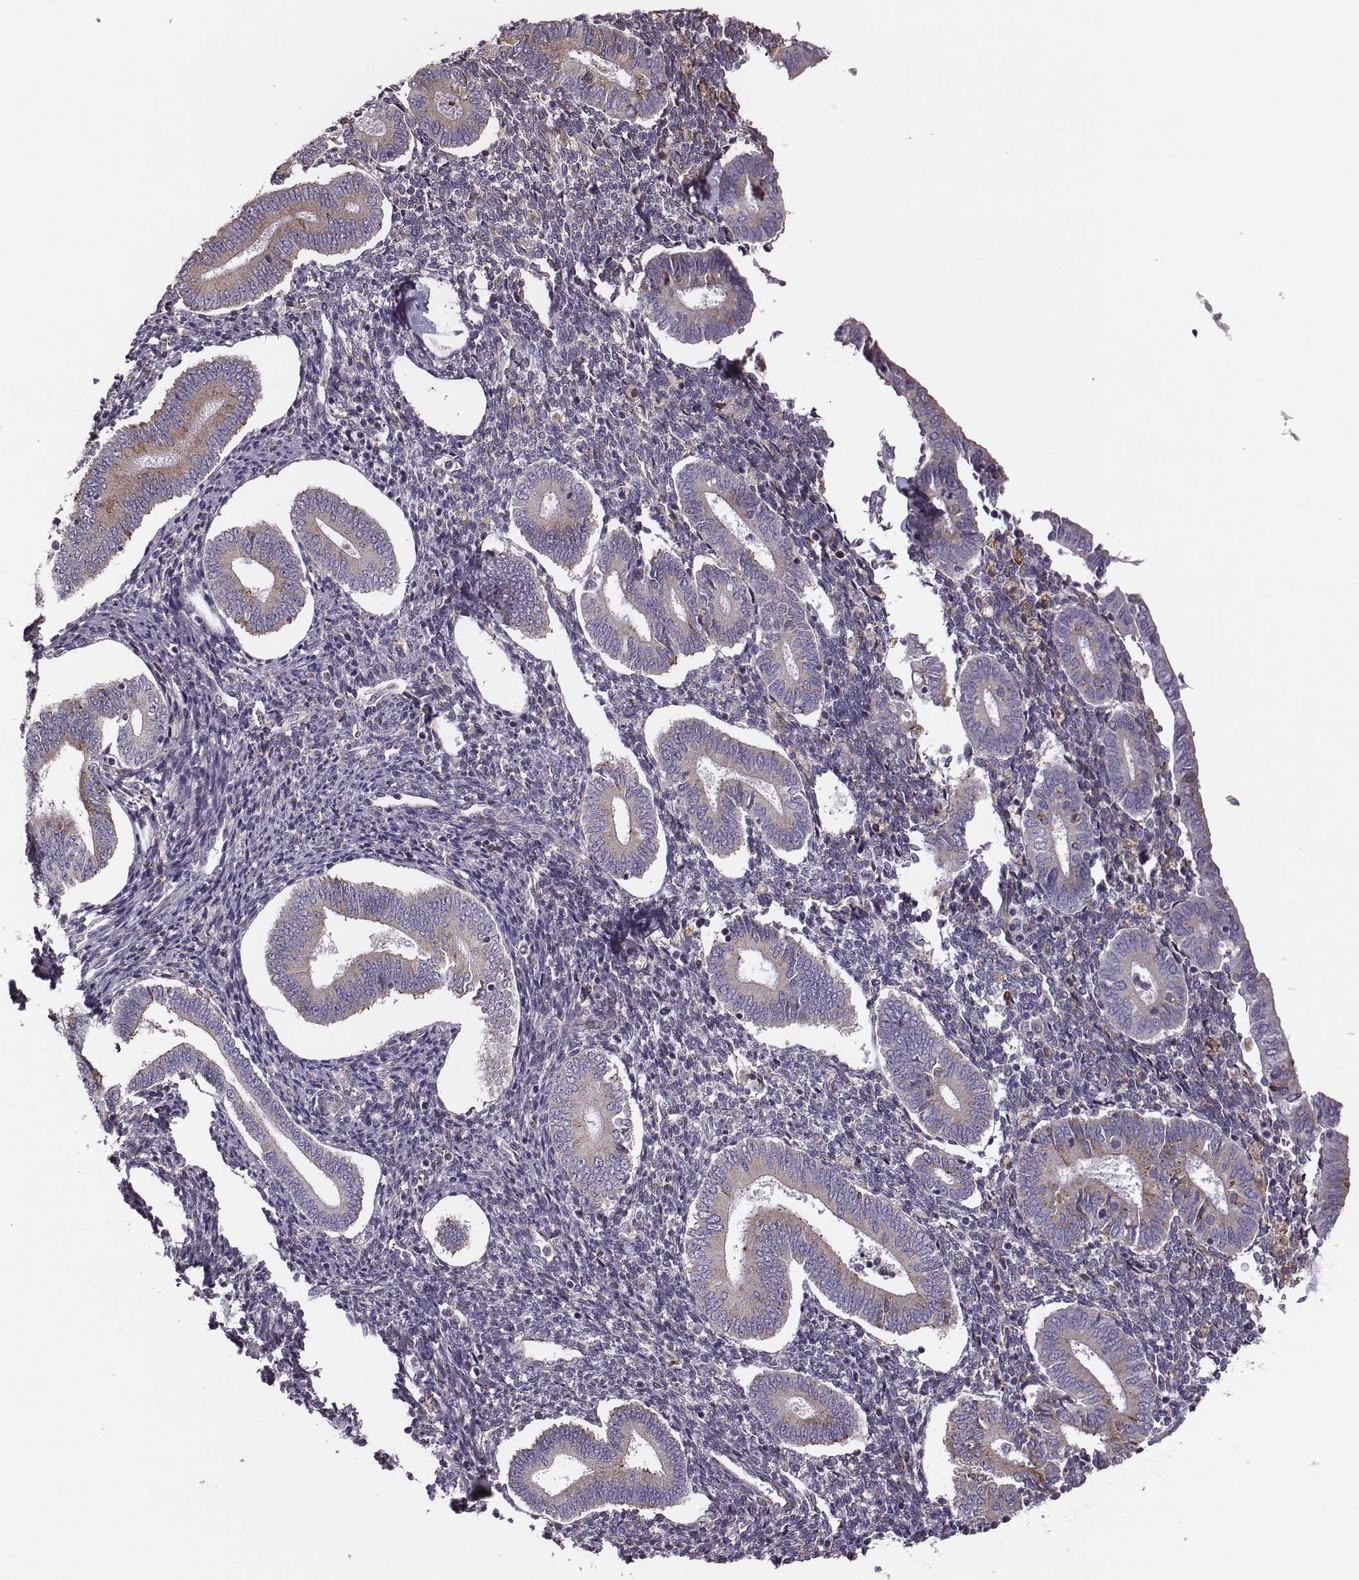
{"staining": {"intensity": "negative", "quantity": "none", "location": "none"}, "tissue": "endometrium", "cell_type": "Cells in endometrial stroma", "image_type": "normal", "snomed": [{"axis": "morphology", "description": "Normal tissue, NOS"}, {"axis": "topography", "description": "Endometrium"}], "caption": "IHC of benign endometrium displays no expression in cells in endometrial stroma.", "gene": "SELENOI", "patient": {"sex": "female", "age": 40}}